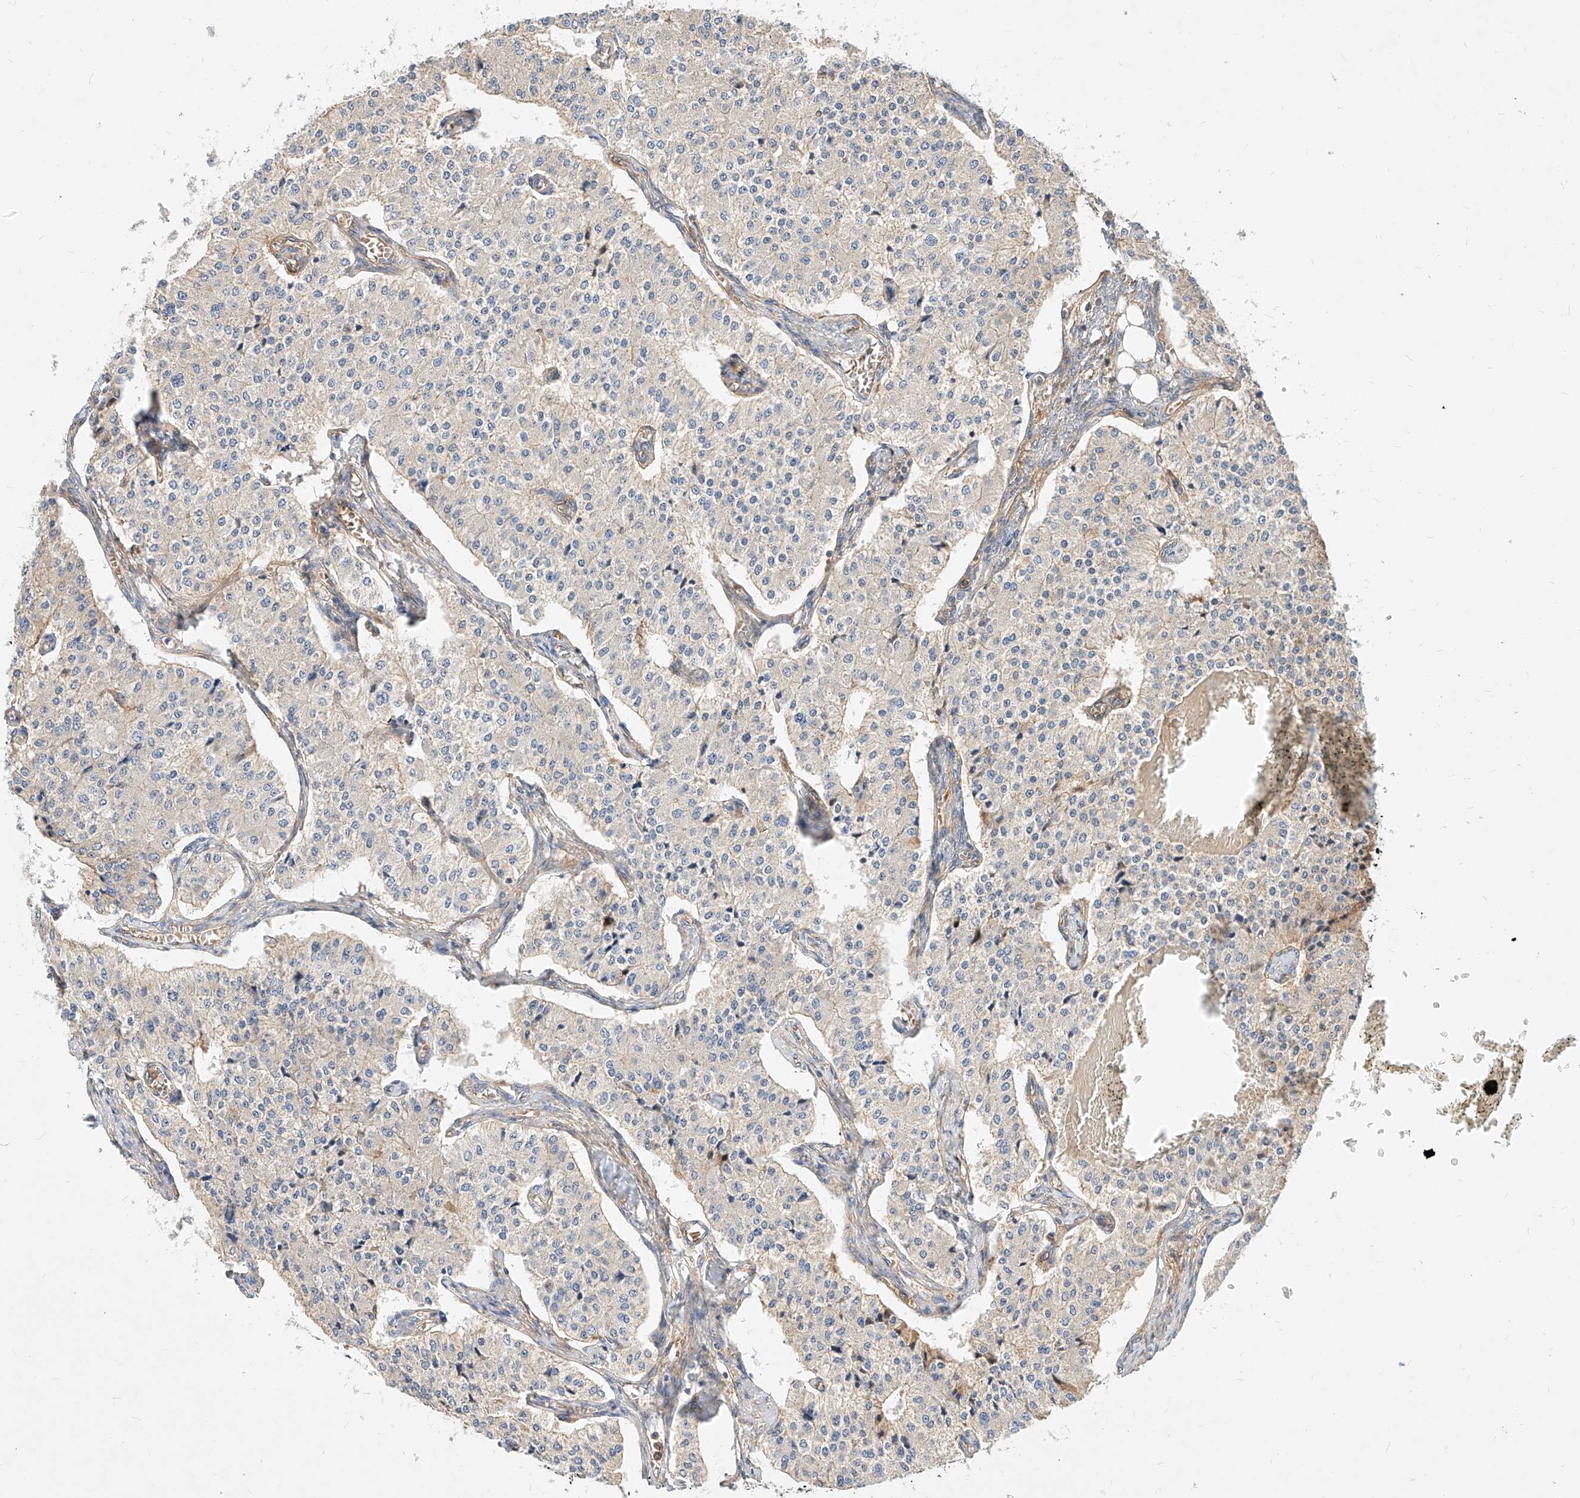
{"staining": {"intensity": "negative", "quantity": "none", "location": "none"}, "tissue": "carcinoid", "cell_type": "Tumor cells", "image_type": "cancer", "snomed": [{"axis": "morphology", "description": "Carcinoid, malignant, NOS"}, {"axis": "topography", "description": "Colon"}], "caption": "Immunohistochemistry of carcinoid reveals no staining in tumor cells.", "gene": "NFAM1", "patient": {"sex": "female", "age": 52}}